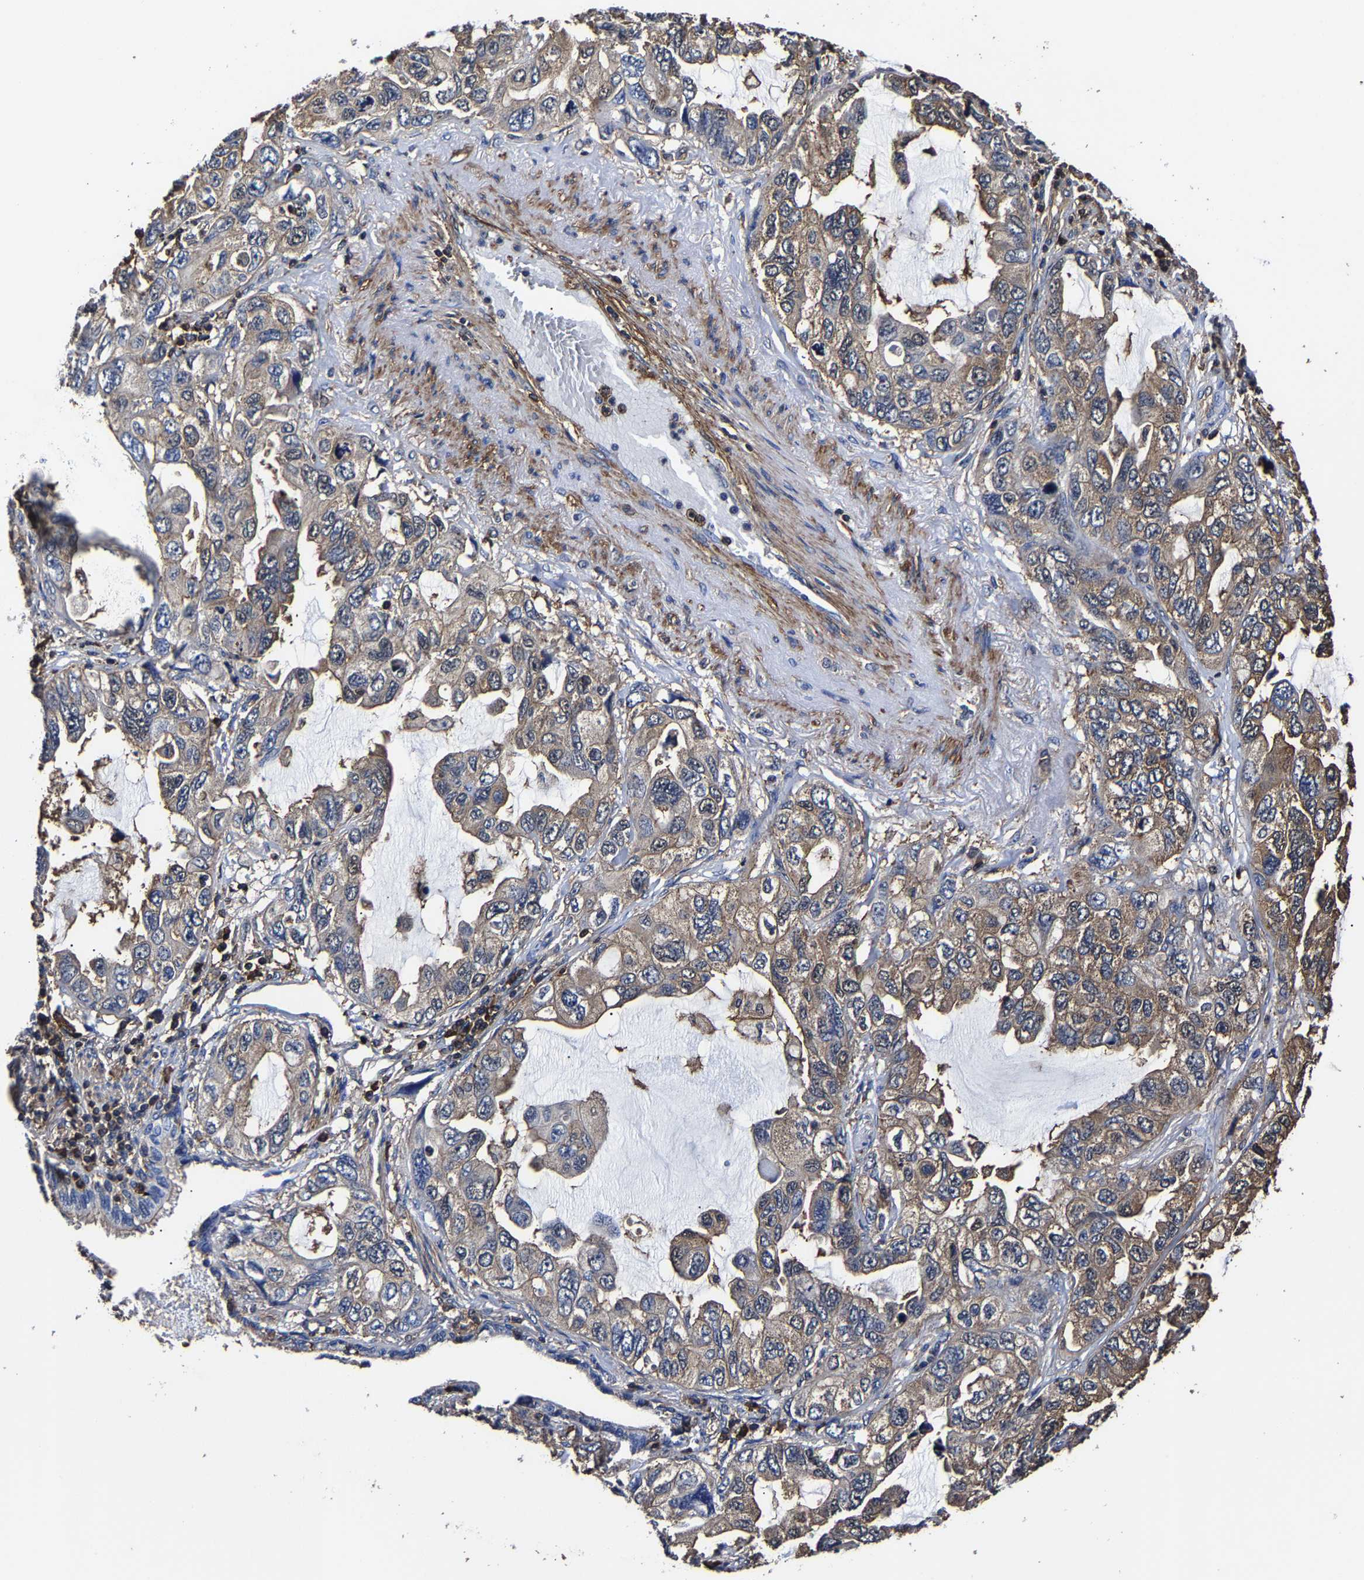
{"staining": {"intensity": "moderate", "quantity": ">75%", "location": "cytoplasmic/membranous"}, "tissue": "lung cancer", "cell_type": "Tumor cells", "image_type": "cancer", "snomed": [{"axis": "morphology", "description": "Squamous cell carcinoma, NOS"}, {"axis": "topography", "description": "Lung"}], "caption": "High-magnification brightfield microscopy of squamous cell carcinoma (lung) stained with DAB (brown) and counterstained with hematoxylin (blue). tumor cells exhibit moderate cytoplasmic/membranous expression is identified in about>75% of cells. The protein of interest is shown in brown color, while the nuclei are stained blue.", "gene": "SSH3", "patient": {"sex": "female", "age": 73}}